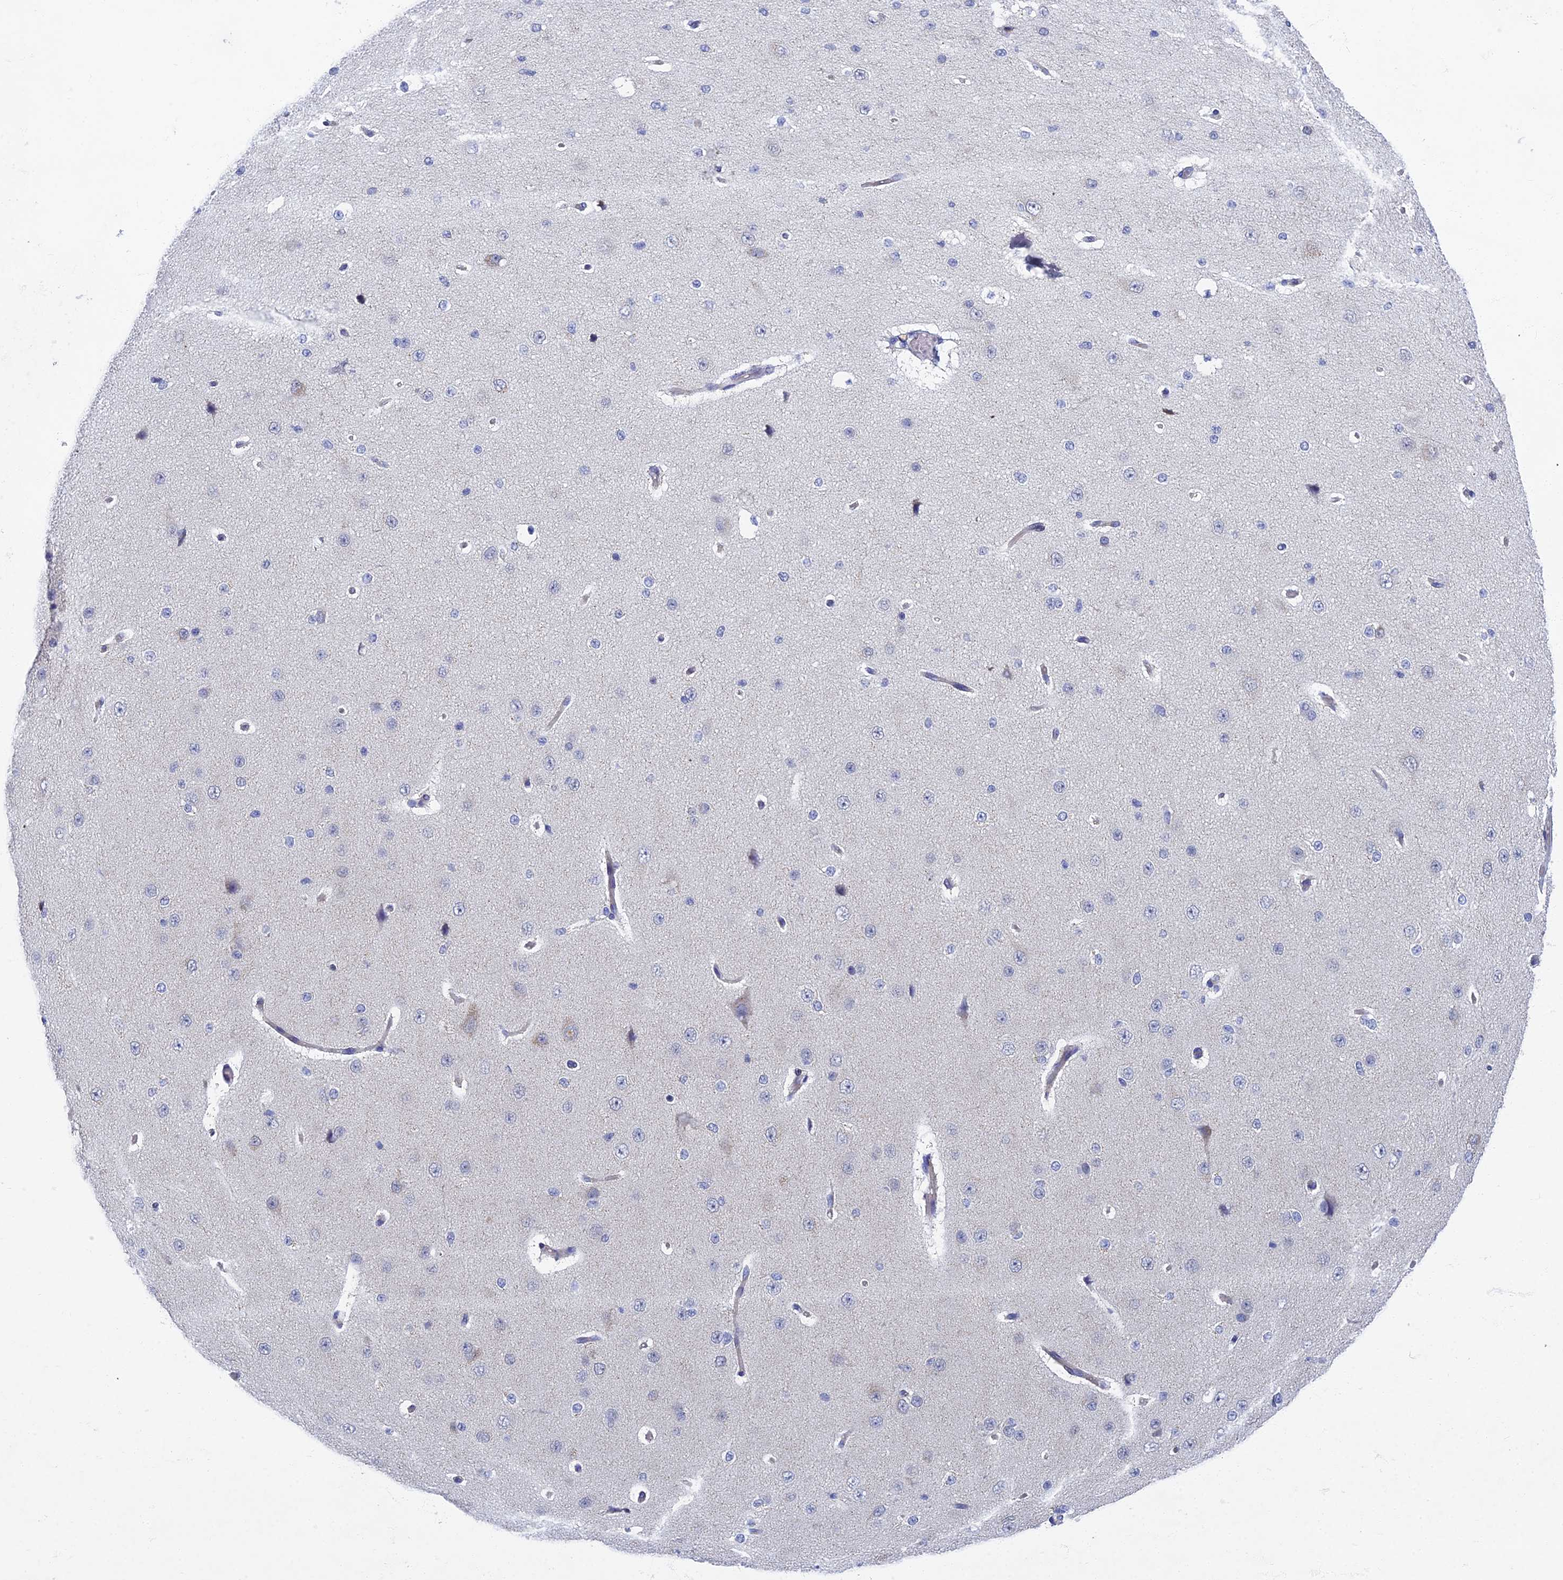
{"staining": {"intensity": "negative", "quantity": "none", "location": "none"}, "tissue": "cerebral cortex", "cell_type": "Endothelial cells", "image_type": "normal", "snomed": [{"axis": "morphology", "description": "Normal tissue, NOS"}, {"axis": "morphology", "description": "Developmental malformation"}, {"axis": "topography", "description": "Cerebral cortex"}], "caption": "The micrograph shows no staining of endothelial cells in normal cerebral cortex.", "gene": "SPIN4", "patient": {"sex": "female", "age": 30}}